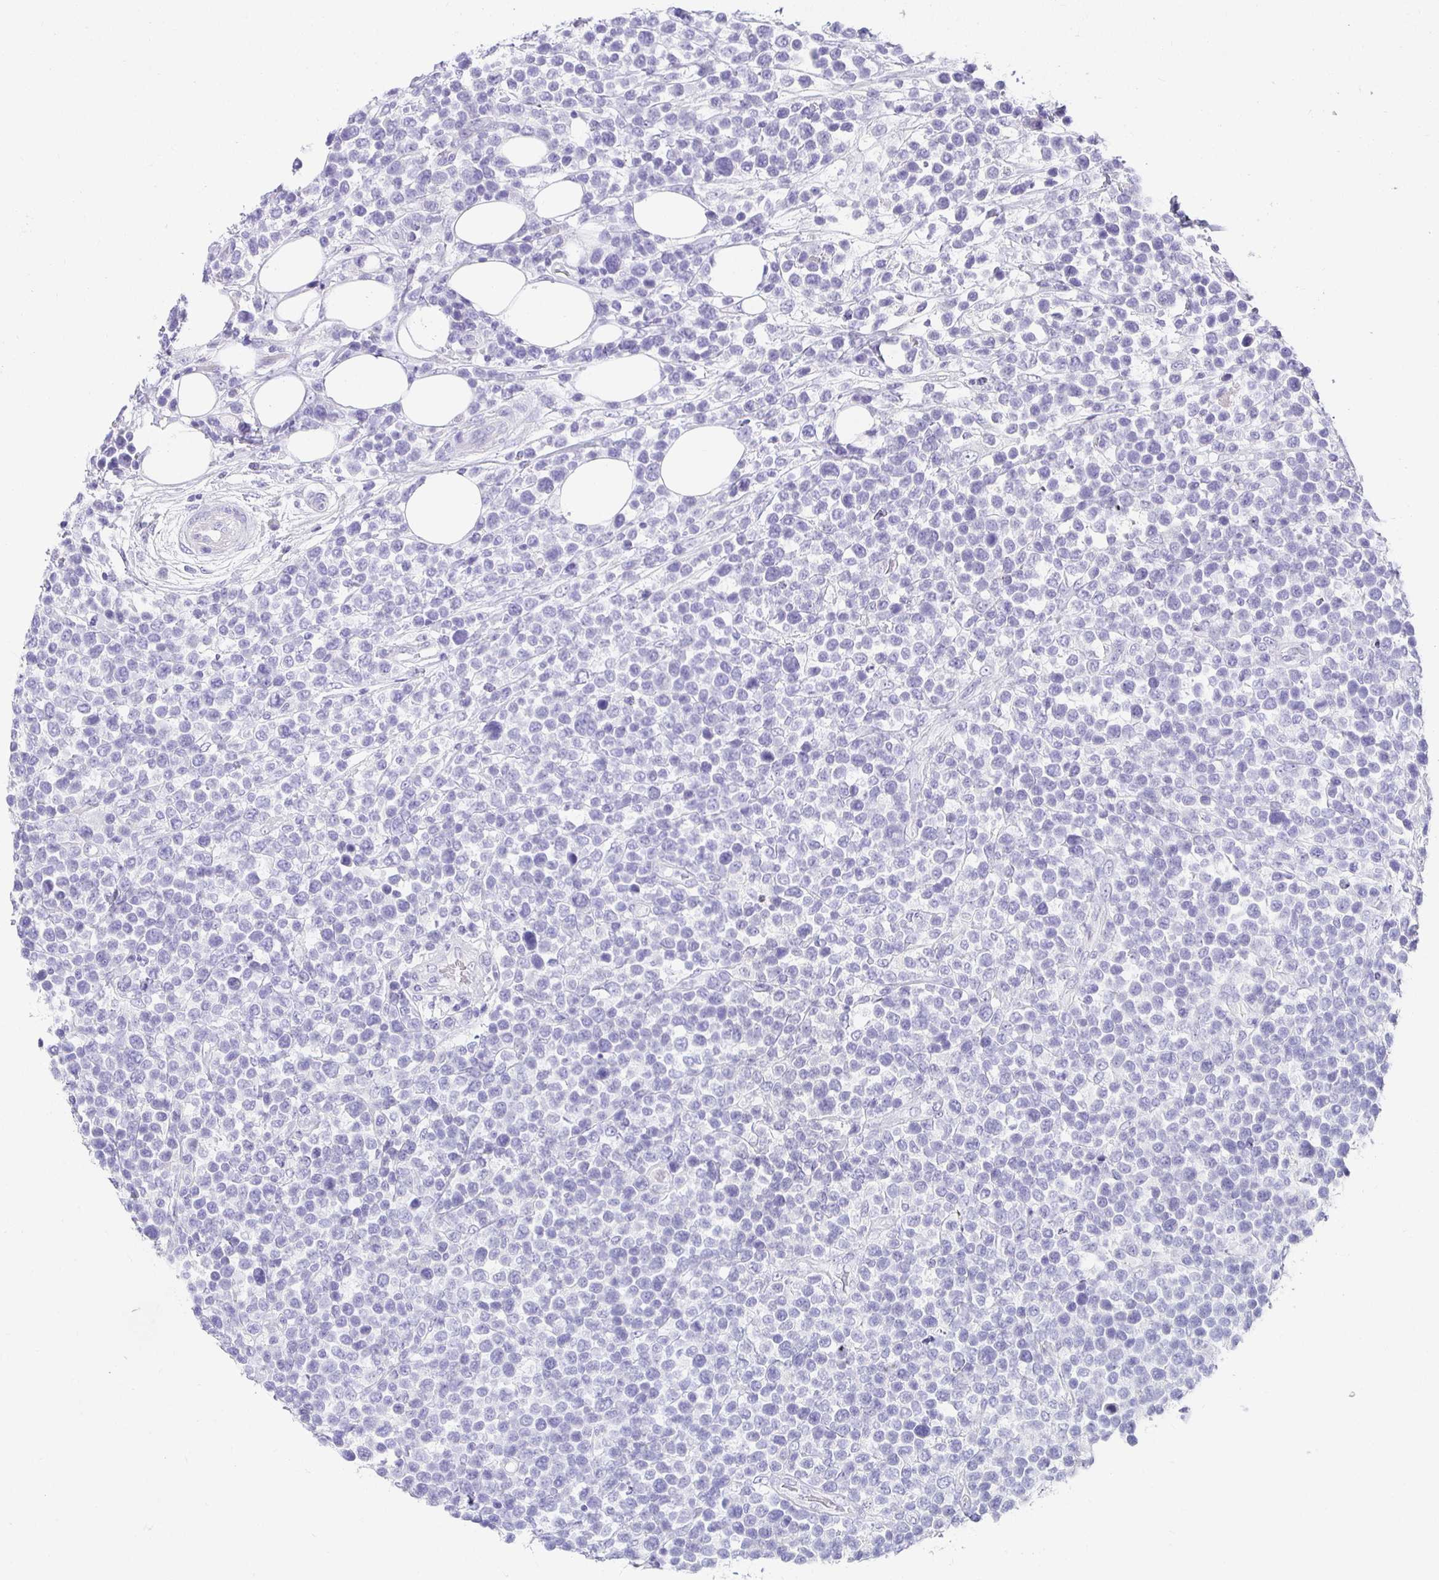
{"staining": {"intensity": "negative", "quantity": "none", "location": "none"}, "tissue": "lymphoma", "cell_type": "Tumor cells", "image_type": "cancer", "snomed": [{"axis": "morphology", "description": "Malignant lymphoma, non-Hodgkin's type, Low grade"}, {"axis": "topography", "description": "Lymph node"}], "caption": "Human malignant lymphoma, non-Hodgkin's type (low-grade) stained for a protein using IHC demonstrates no expression in tumor cells.", "gene": "CHAT", "patient": {"sex": "male", "age": 60}}